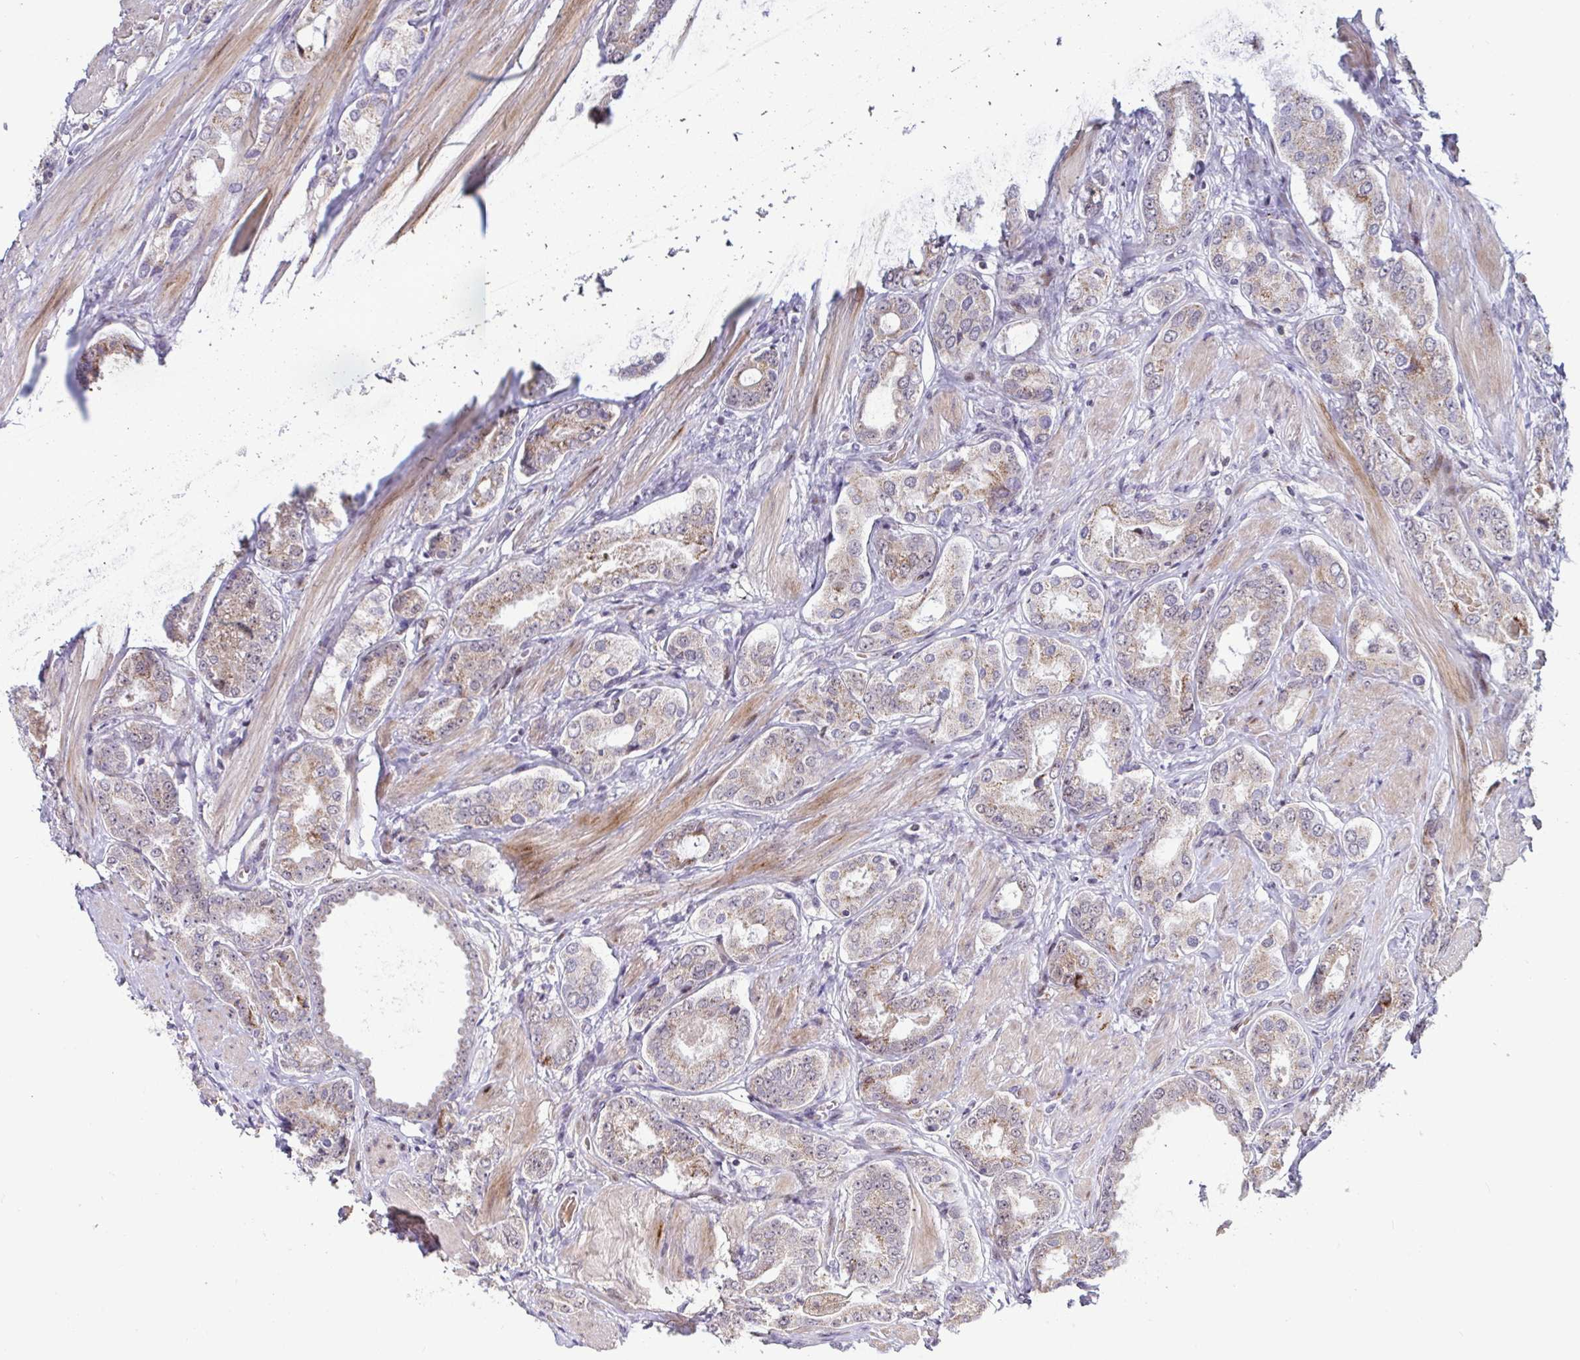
{"staining": {"intensity": "weak", "quantity": "25%-75%", "location": "cytoplasmic/membranous"}, "tissue": "prostate cancer", "cell_type": "Tumor cells", "image_type": "cancer", "snomed": [{"axis": "morphology", "description": "Adenocarcinoma, High grade"}, {"axis": "topography", "description": "Prostate"}], "caption": "Prostate cancer stained for a protein (brown) shows weak cytoplasmic/membranous positive expression in approximately 25%-75% of tumor cells.", "gene": "DZIP1", "patient": {"sex": "male", "age": 63}}